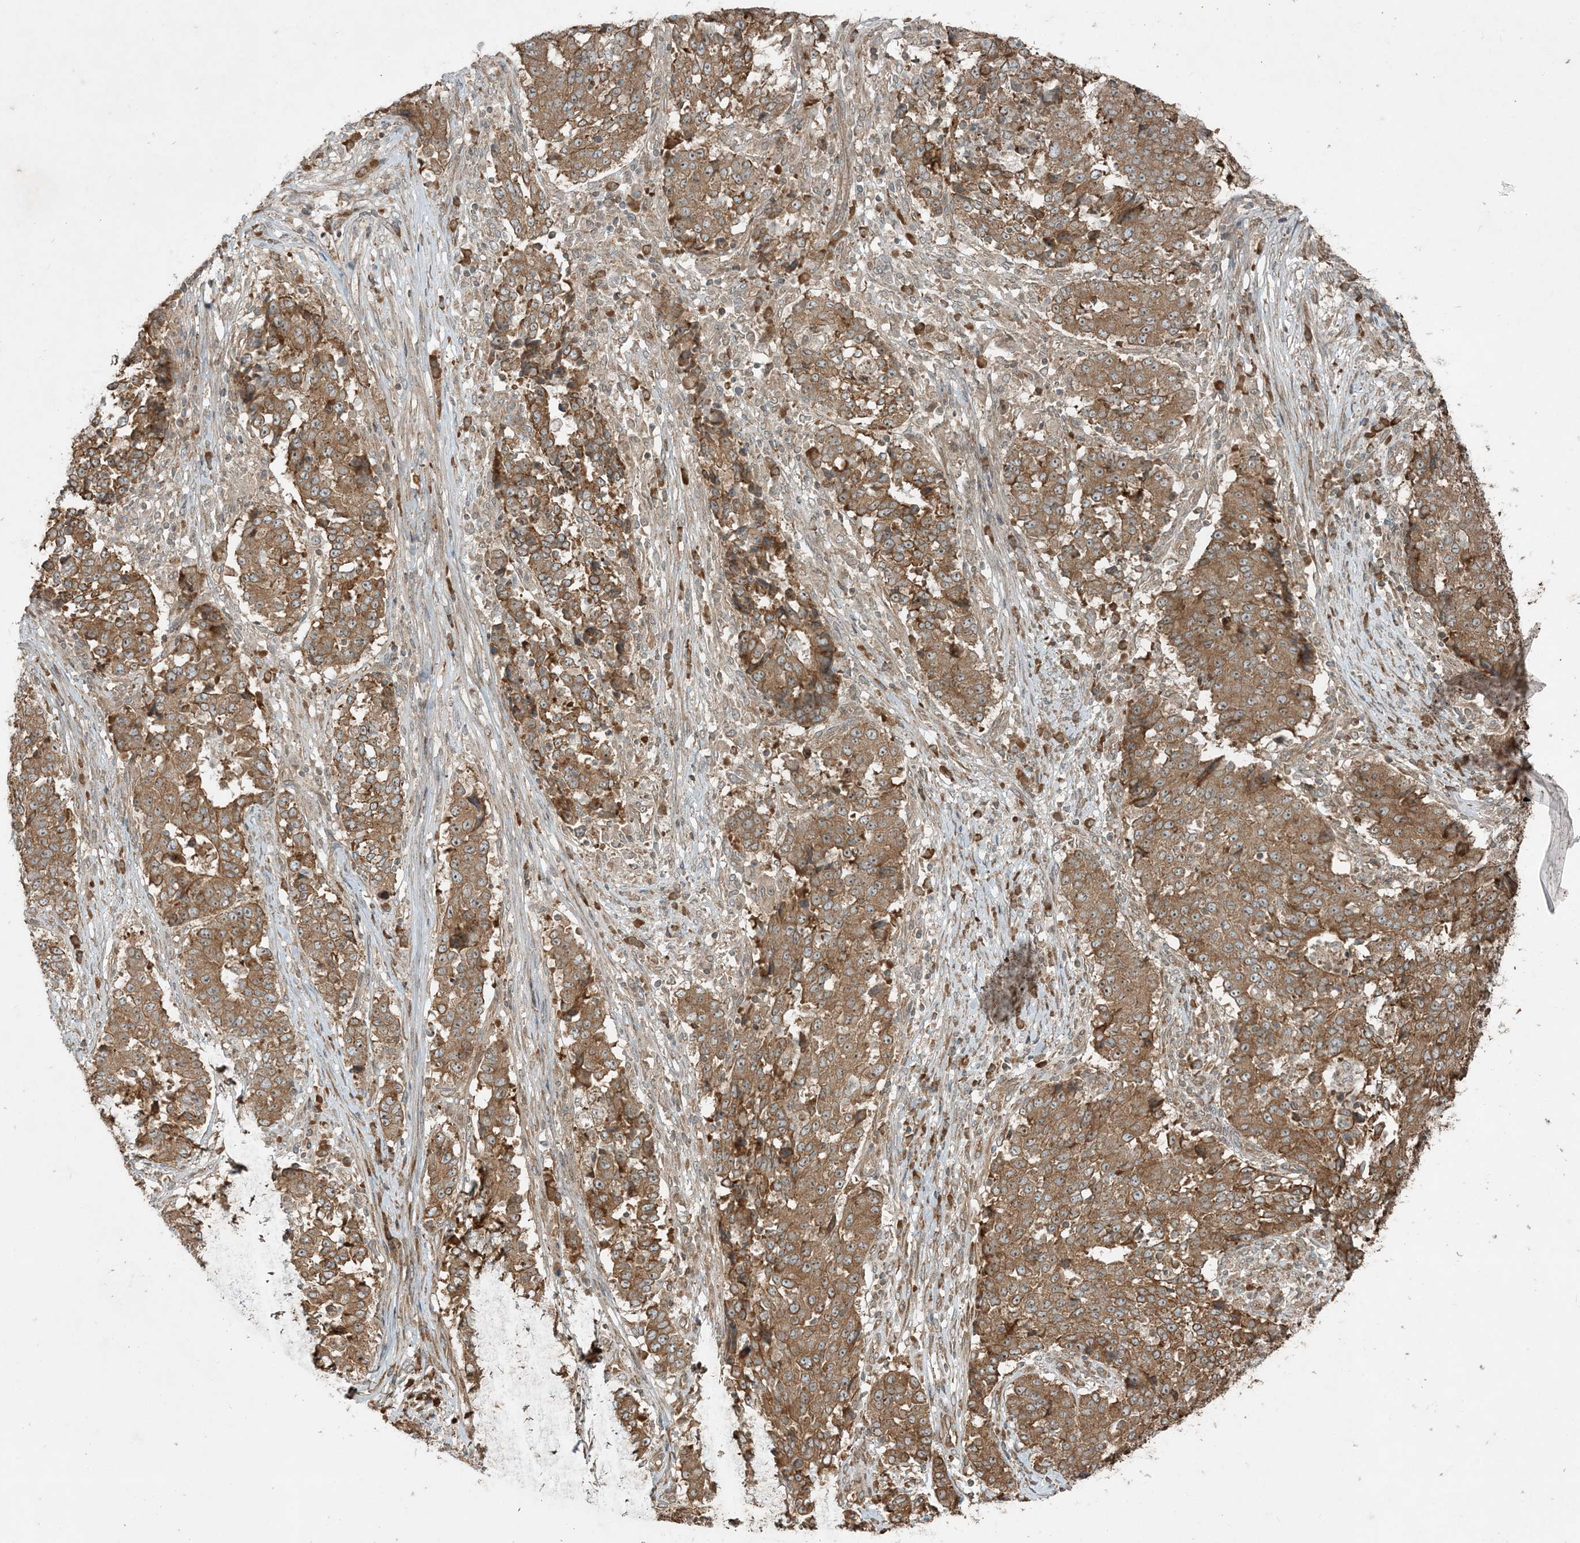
{"staining": {"intensity": "moderate", "quantity": ">75%", "location": "cytoplasmic/membranous"}, "tissue": "stomach cancer", "cell_type": "Tumor cells", "image_type": "cancer", "snomed": [{"axis": "morphology", "description": "Adenocarcinoma, NOS"}, {"axis": "topography", "description": "Stomach"}], "caption": "Immunohistochemistry of human stomach adenocarcinoma demonstrates medium levels of moderate cytoplasmic/membranous staining in approximately >75% of tumor cells.", "gene": "COMMD8", "patient": {"sex": "male", "age": 59}}